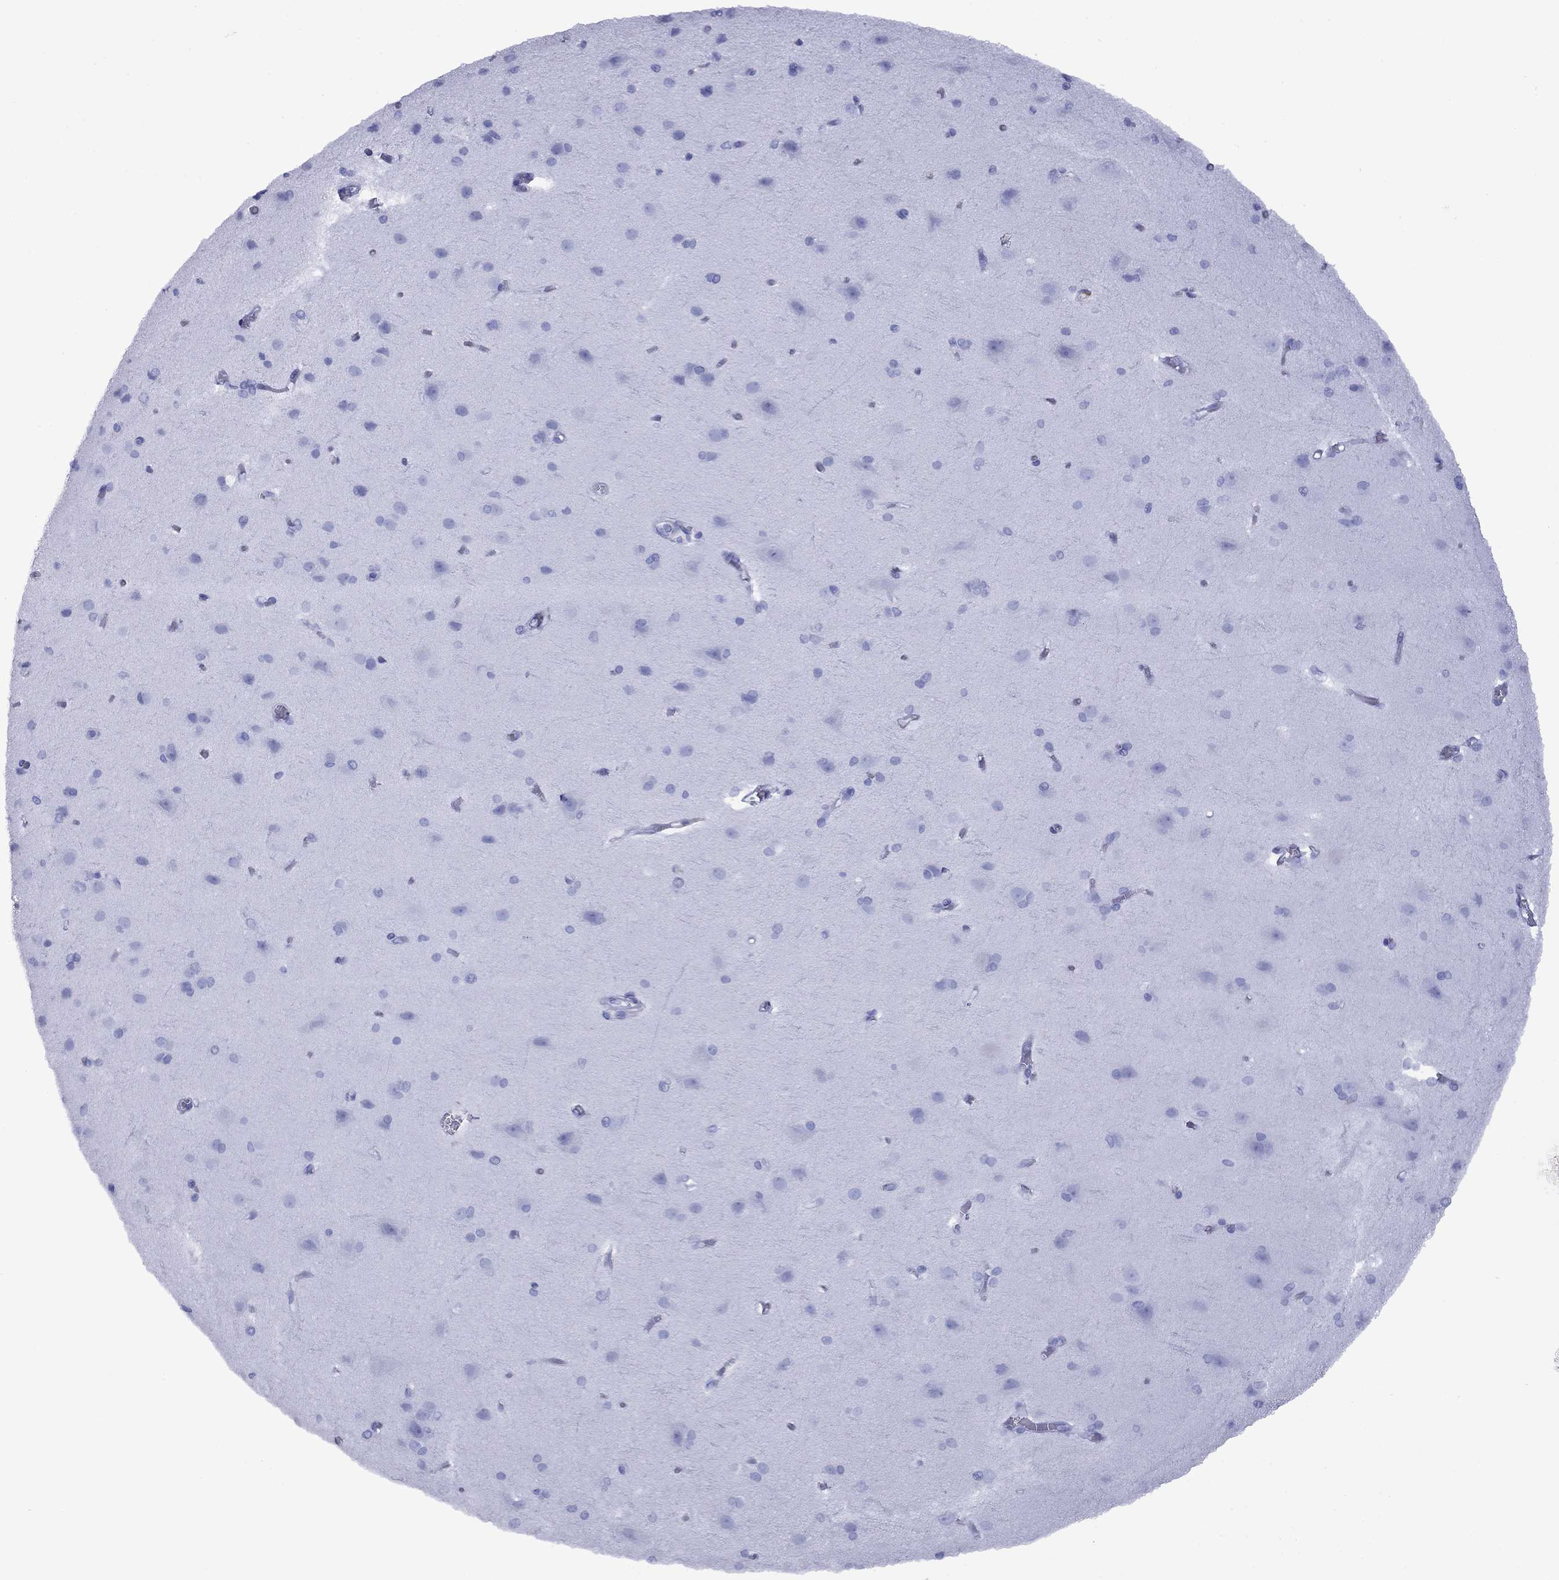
{"staining": {"intensity": "negative", "quantity": "none", "location": "none"}, "tissue": "cerebral cortex", "cell_type": "Endothelial cells", "image_type": "normal", "snomed": [{"axis": "morphology", "description": "Normal tissue, NOS"}, {"axis": "topography", "description": "Cerebral cortex"}], "caption": "Endothelial cells show no significant protein positivity in normal cerebral cortex. Nuclei are stained in blue.", "gene": "APOA2", "patient": {"sex": "male", "age": 37}}